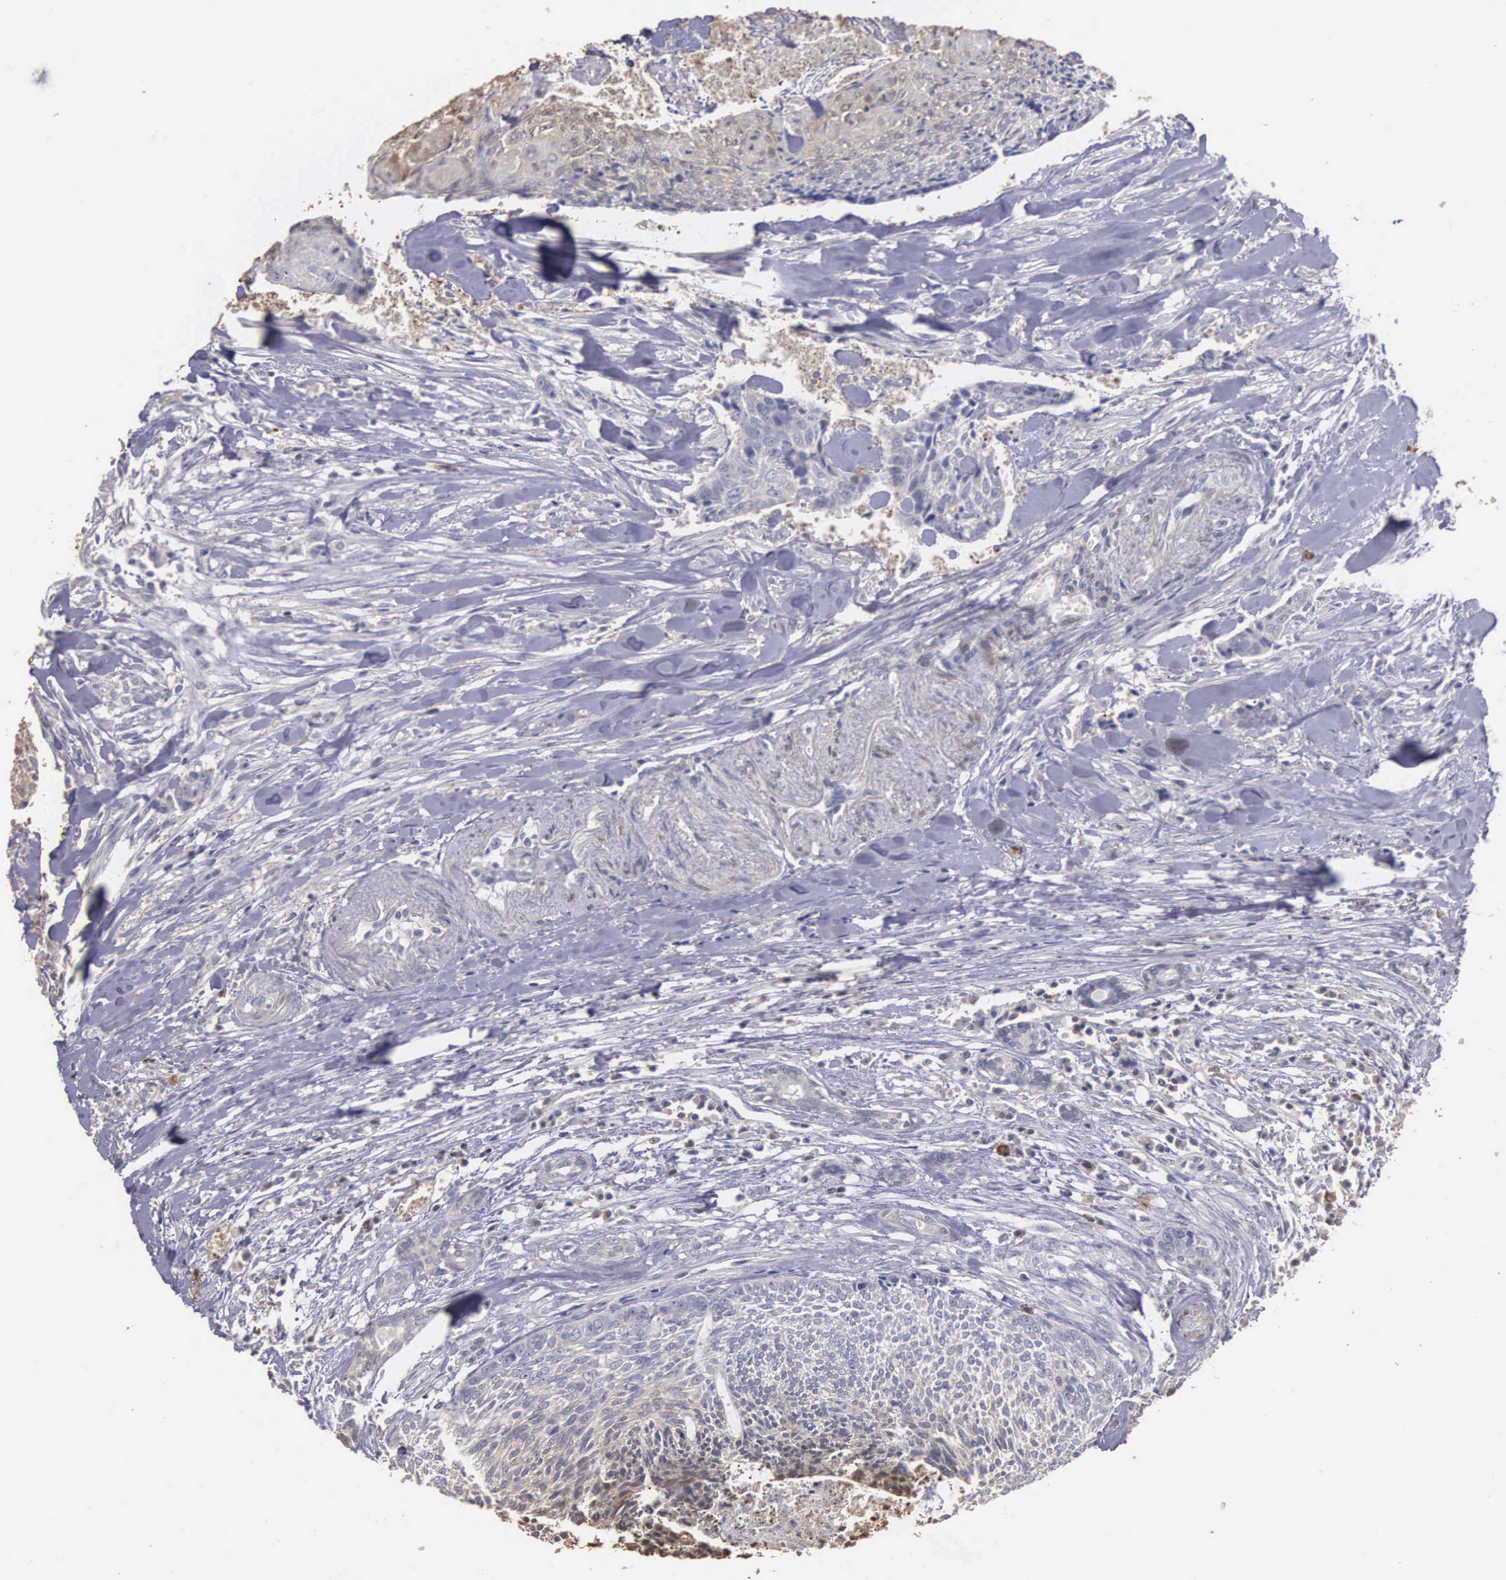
{"staining": {"intensity": "weak", "quantity": "<25%", "location": "cytoplasmic/membranous"}, "tissue": "head and neck cancer", "cell_type": "Tumor cells", "image_type": "cancer", "snomed": [{"axis": "morphology", "description": "Squamous cell carcinoma, NOS"}, {"axis": "topography", "description": "Salivary gland"}, {"axis": "topography", "description": "Head-Neck"}], "caption": "IHC of human squamous cell carcinoma (head and neck) exhibits no positivity in tumor cells.", "gene": "ENO3", "patient": {"sex": "male", "age": 70}}